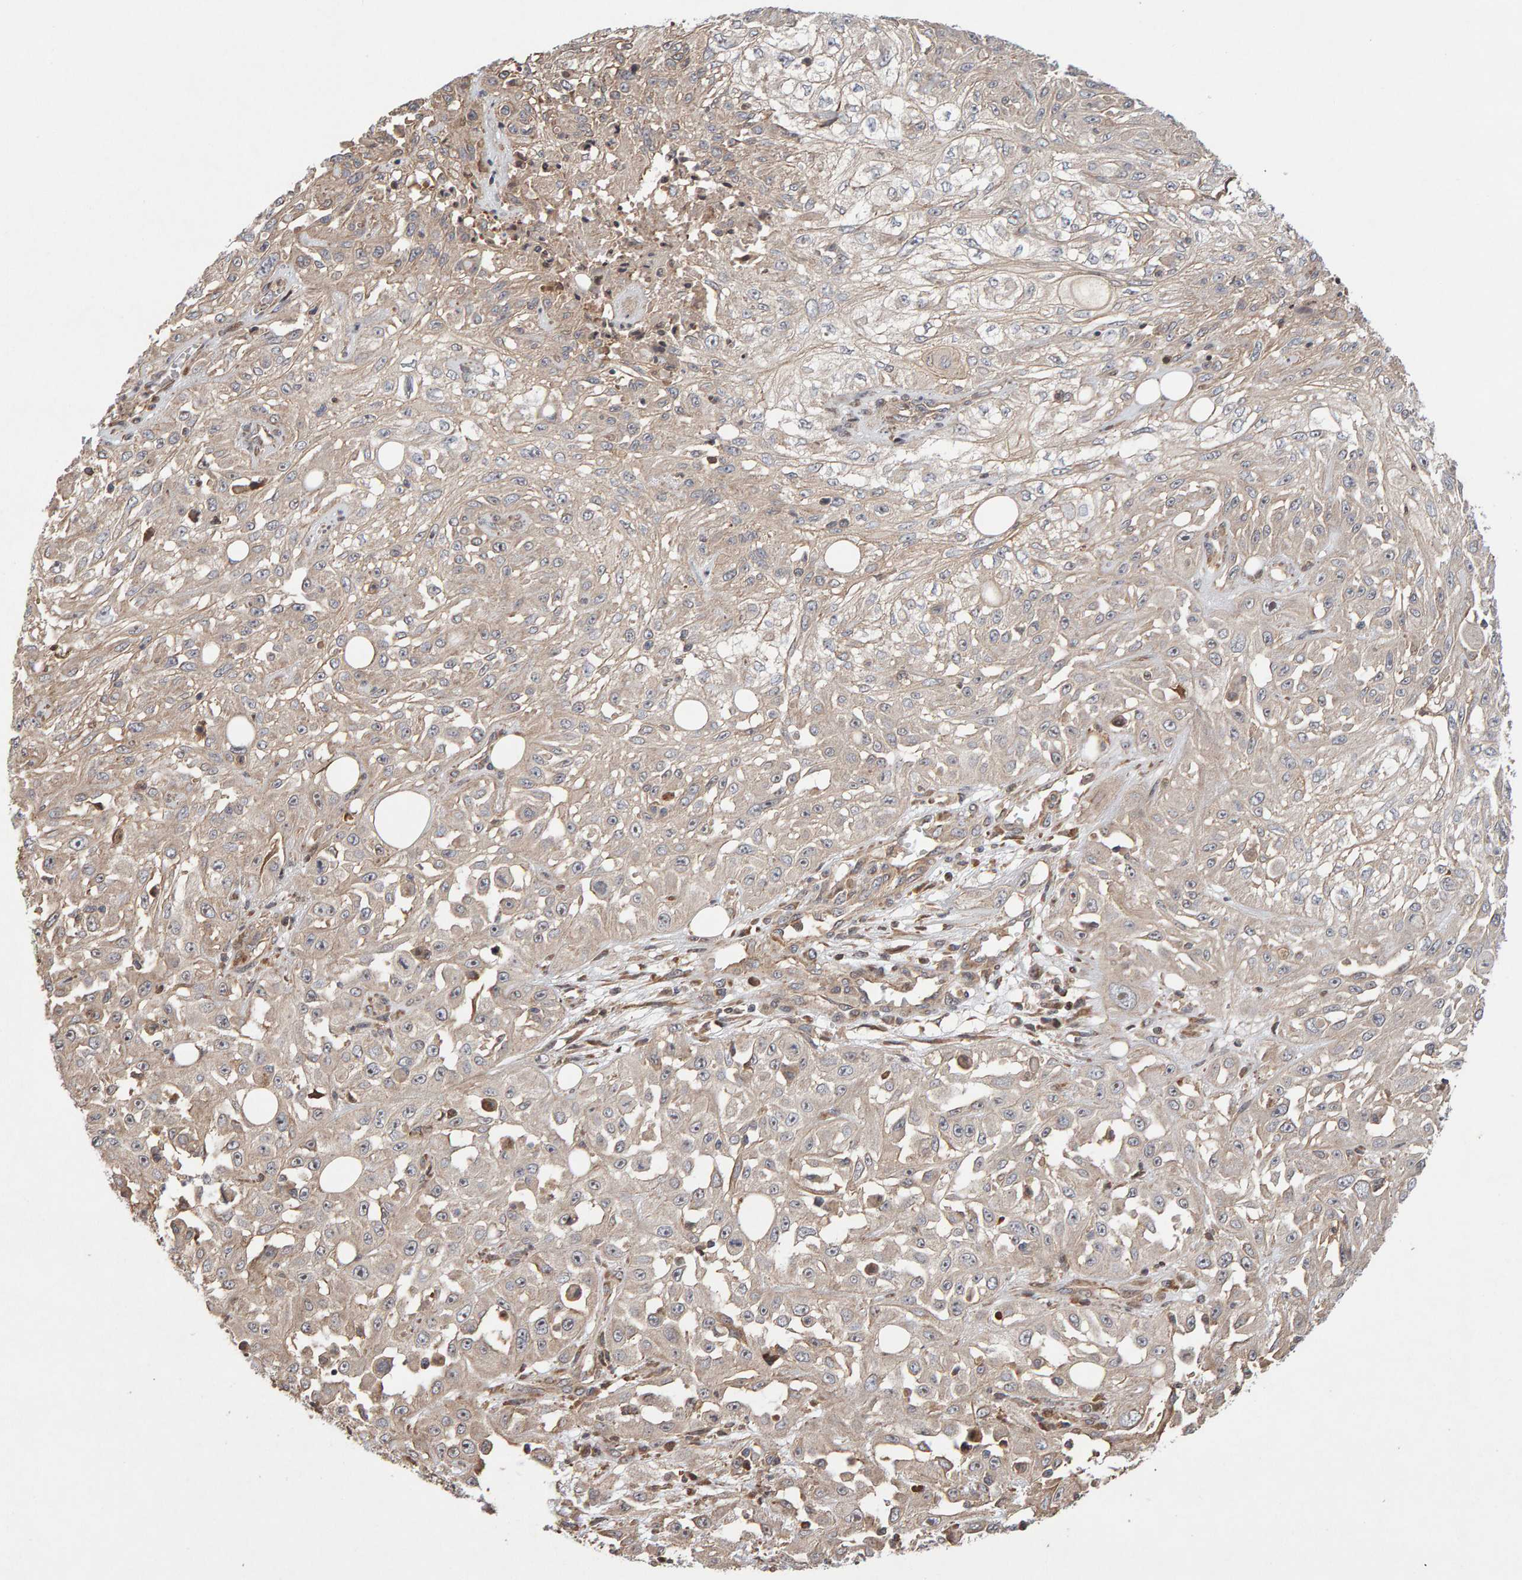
{"staining": {"intensity": "weak", "quantity": "<25%", "location": "cytoplasmic/membranous"}, "tissue": "skin cancer", "cell_type": "Tumor cells", "image_type": "cancer", "snomed": [{"axis": "morphology", "description": "Squamous cell carcinoma, NOS"}, {"axis": "morphology", "description": "Squamous cell carcinoma, metastatic, NOS"}, {"axis": "topography", "description": "Skin"}, {"axis": "topography", "description": "Lymph node"}], "caption": "Immunohistochemistry of skin cancer (metastatic squamous cell carcinoma) demonstrates no staining in tumor cells.", "gene": "LZTS1", "patient": {"sex": "male", "age": 75}}